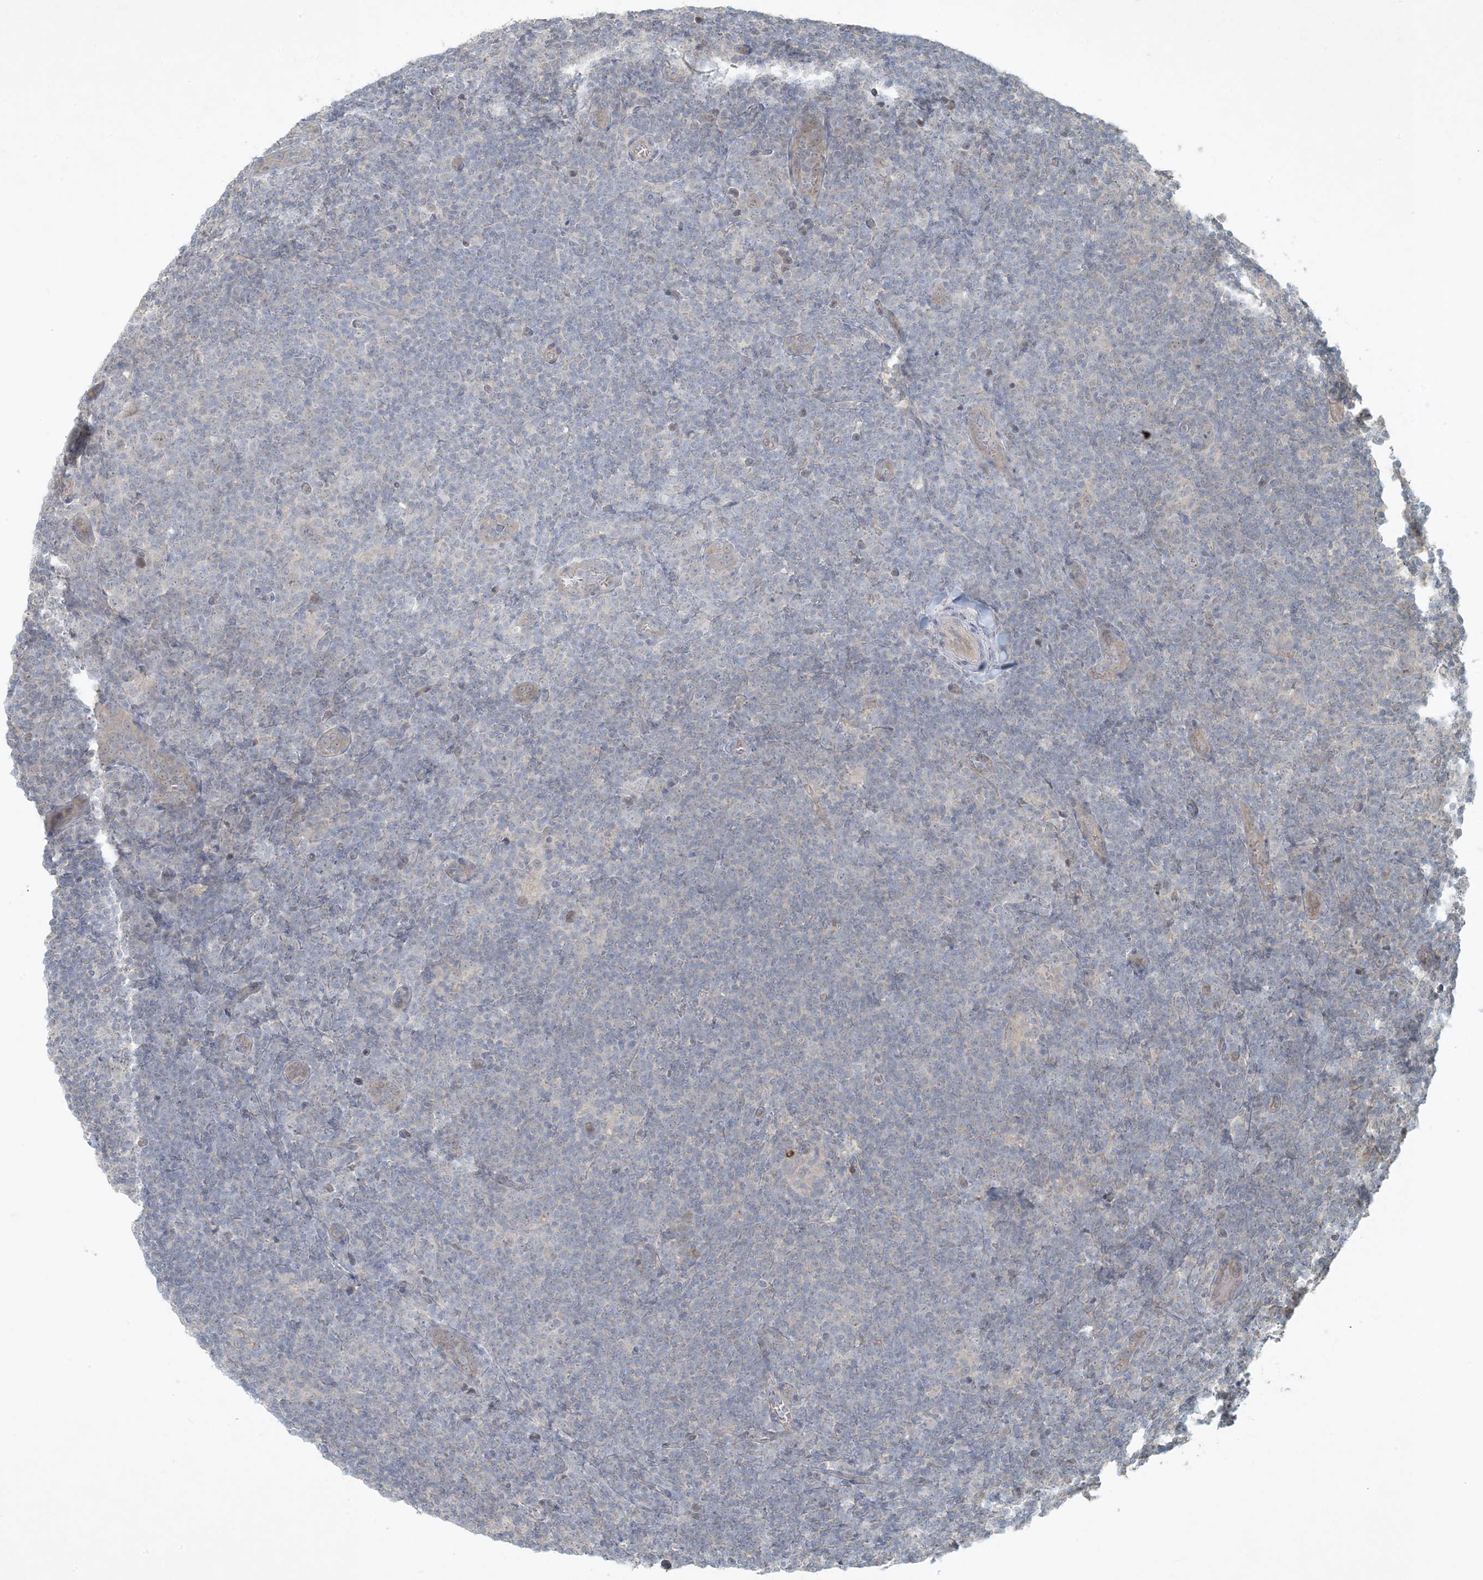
{"staining": {"intensity": "negative", "quantity": "none", "location": "none"}, "tissue": "lymphoma", "cell_type": "Tumor cells", "image_type": "cancer", "snomed": [{"axis": "morphology", "description": "Hodgkin's disease, NOS"}, {"axis": "topography", "description": "Lymph node"}], "caption": "Photomicrograph shows no protein positivity in tumor cells of Hodgkin's disease tissue.", "gene": "BCORL1", "patient": {"sex": "female", "age": 57}}